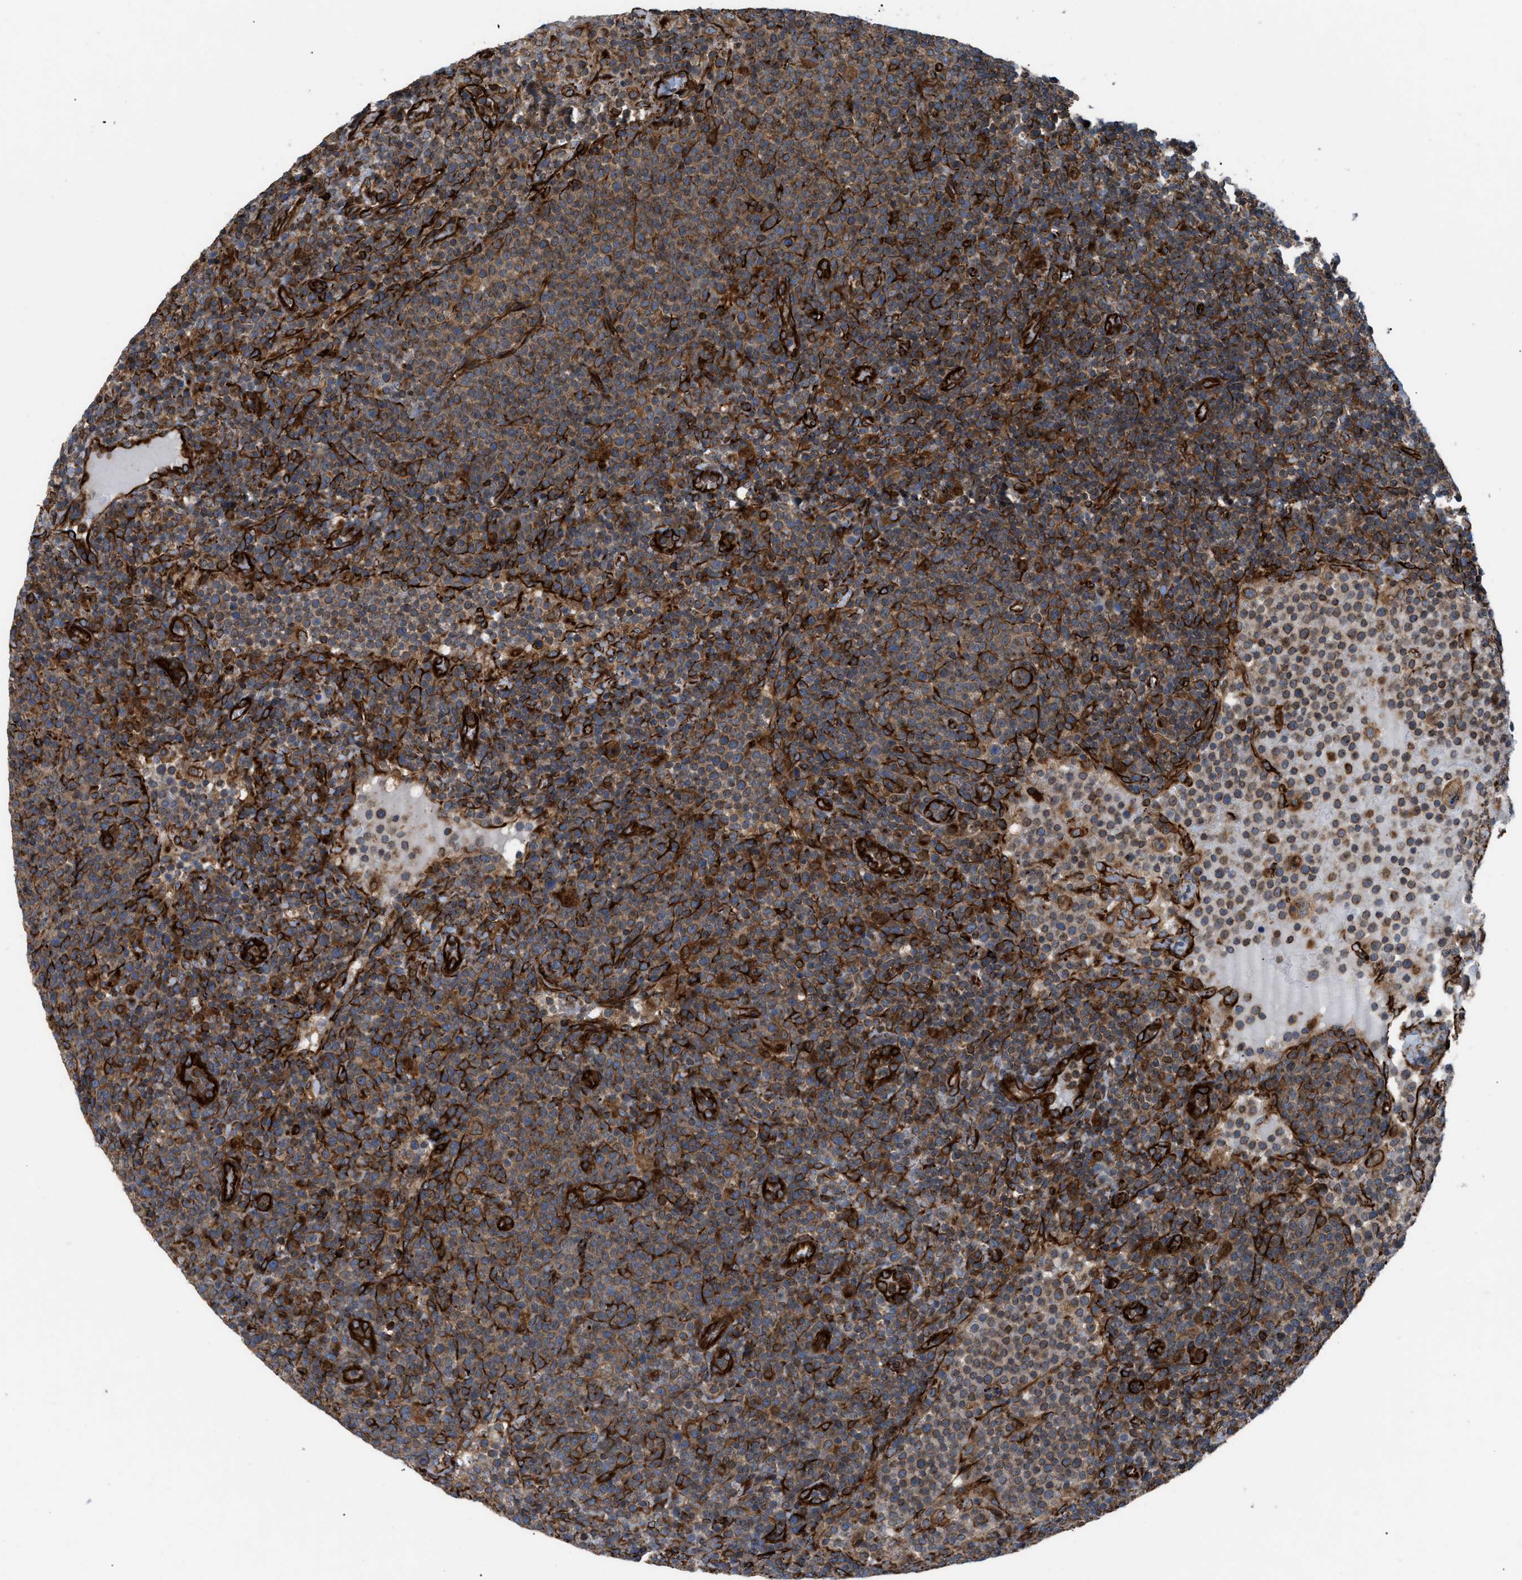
{"staining": {"intensity": "moderate", "quantity": ">75%", "location": "cytoplasmic/membranous"}, "tissue": "lymphoma", "cell_type": "Tumor cells", "image_type": "cancer", "snomed": [{"axis": "morphology", "description": "Malignant lymphoma, non-Hodgkin's type, High grade"}, {"axis": "topography", "description": "Lymph node"}], "caption": "Lymphoma stained with immunohistochemistry reveals moderate cytoplasmic/membranous expression in approximately >75% of tumor cells.", "gene": "PTPRE", "patient": {"sex": "male", "age": 61}}